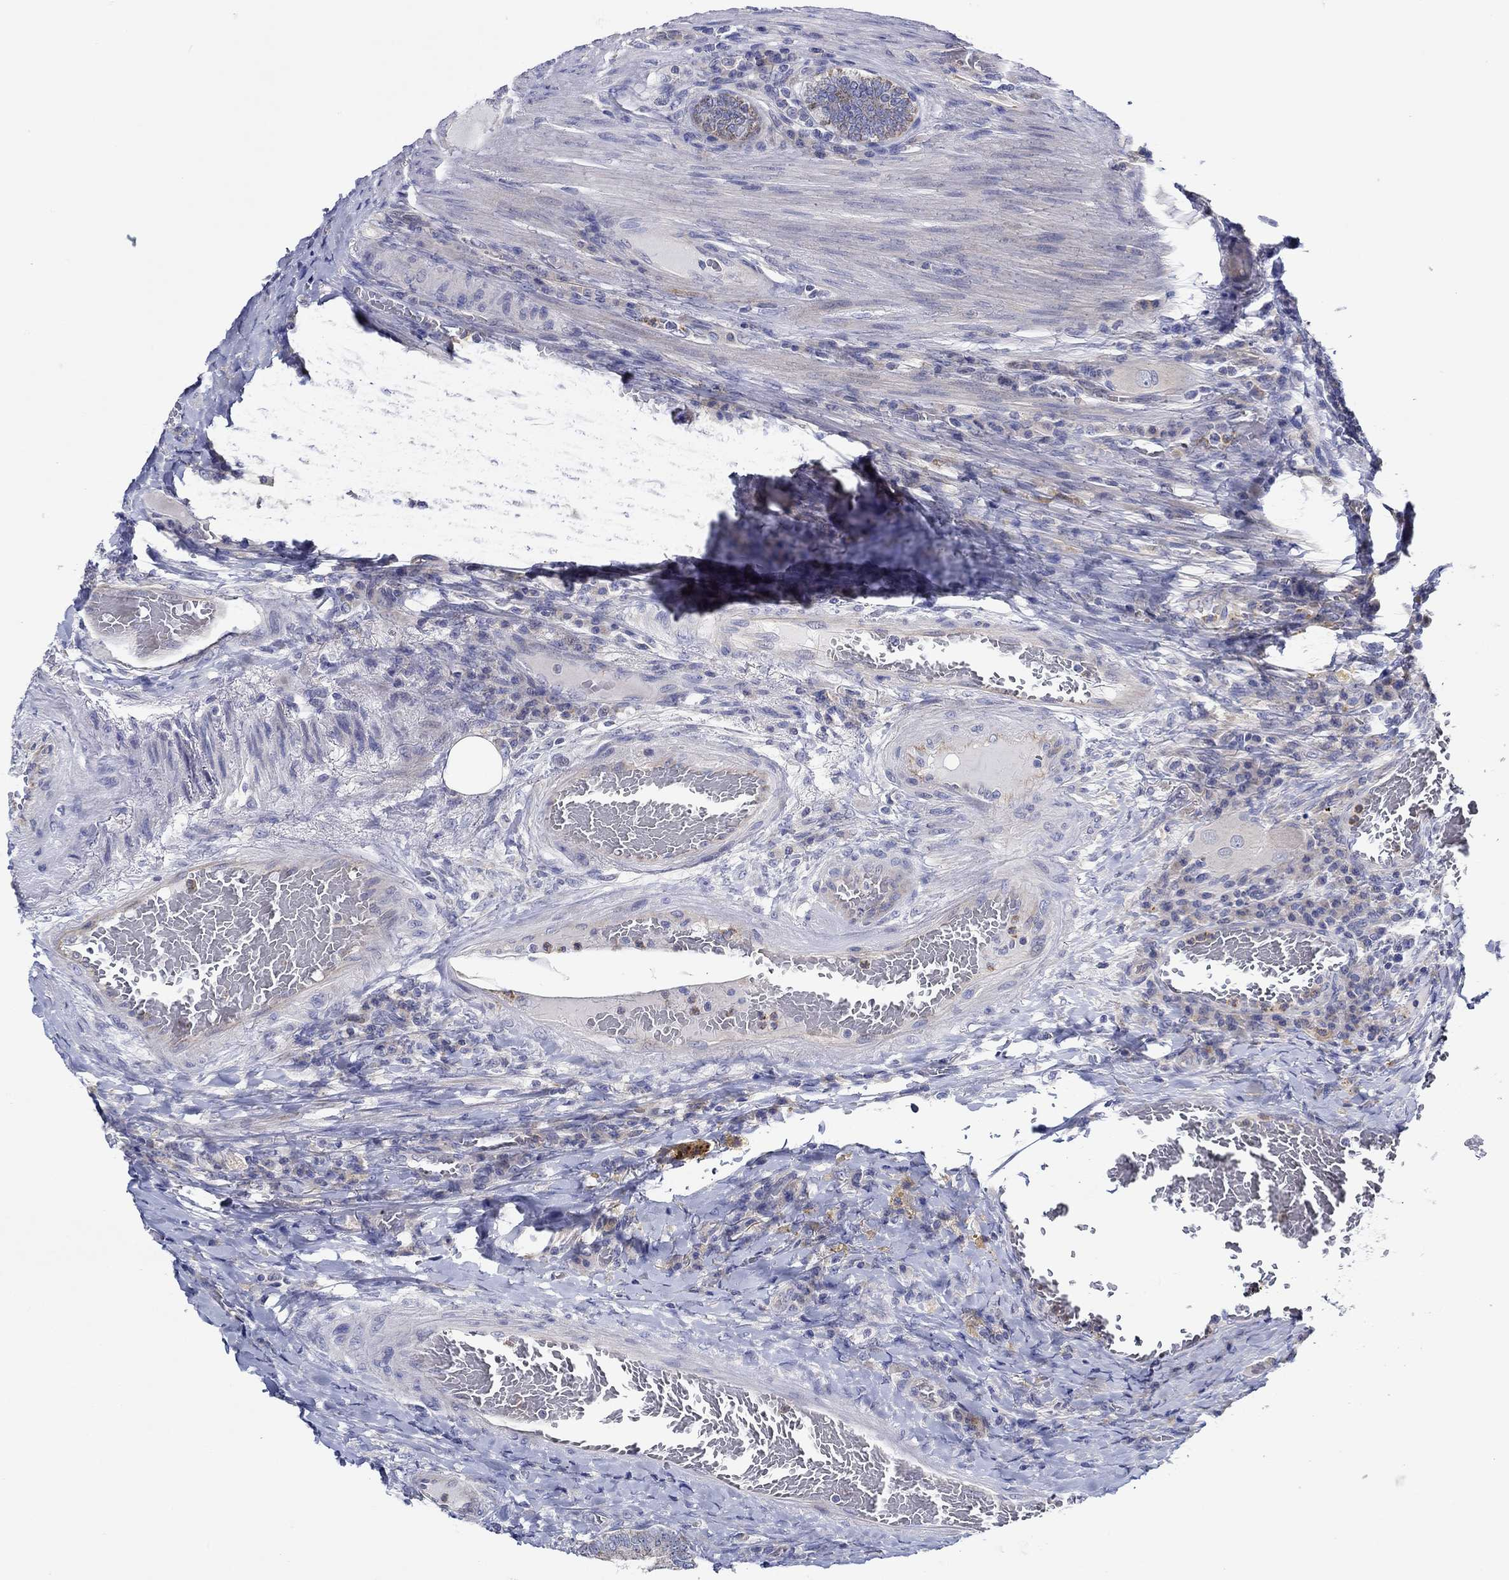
{"staining": {"intensity": "negative", "quantity": "none", "location": "none"}, "tissue": "colorectal cancer", "cell_type": "Tumor cells", "image_type": "cancer", "snomed": [{"axis": "morphology", "description": "Adenocarcinoma, NOS"}, {"axis": "topography", "description": "Colon"}], "caption": "Immunohistochemistry (IHC) photomicrograph of neoplastic tissue: colorectal cancer (adenocarcinoma) stained with DAB exhibits no significant protein positivity in tumor cells.", "gene": "CFAP61", "patient": {"sex": "female", "age": 86}}